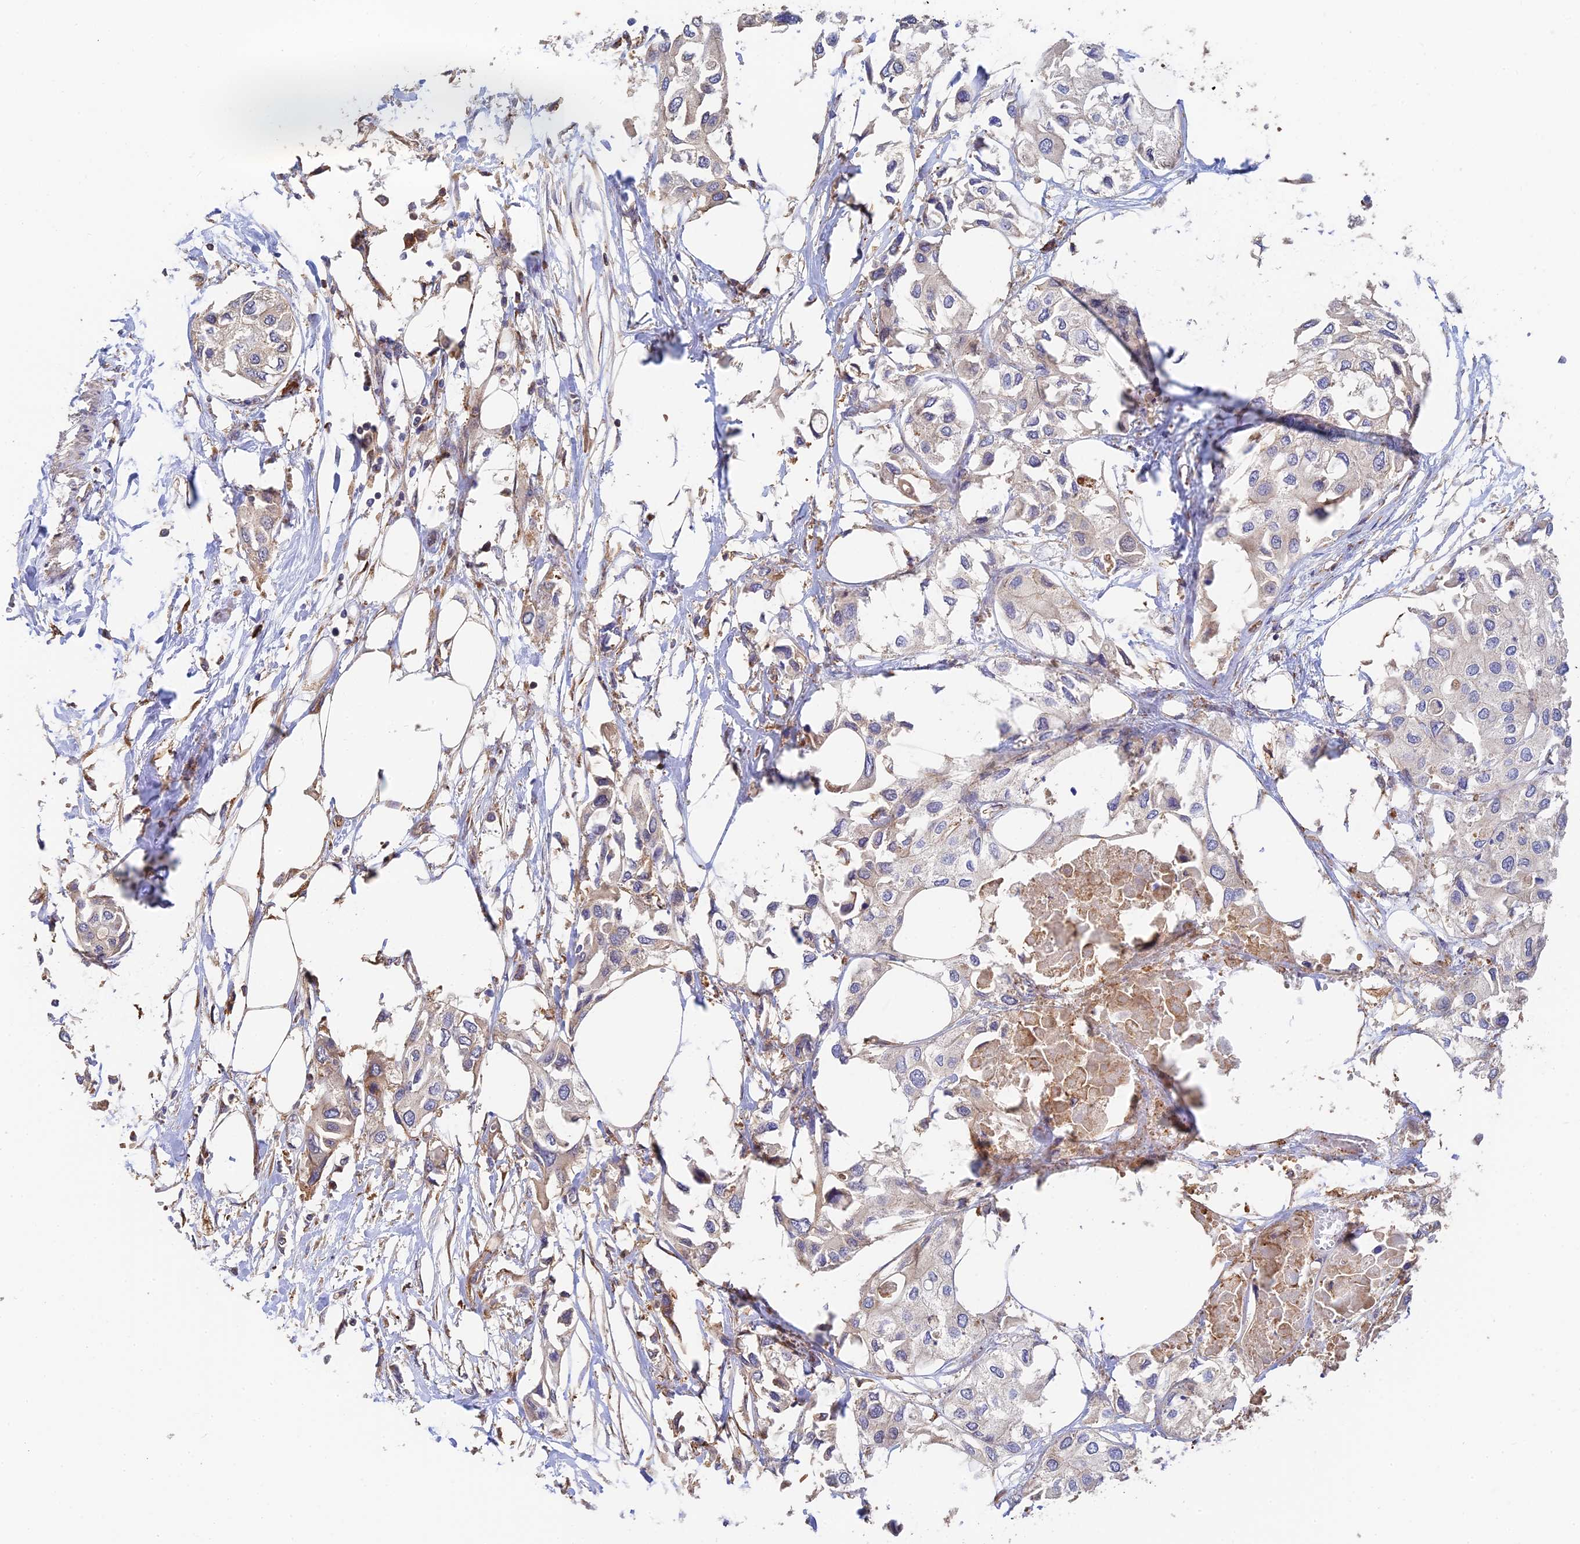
{"staining": {"intensity": "weak", "quantity": "25%-75%", "location": "cytoplasmic/membranous"}, "tissue": "urothelial cancer", "cell_type": "Tumor cells", "image_type": "cancer", "snomed": [{"axis": "morphology", "description": "Urothelial carcinoma, High grade"}, {"axis": "topography", "description": "Urinary bladder"}], "caption": "Immunohistochemistry of human urothelial carcinoma (high-grade) displays low levels of weak cytoplasmic/membranous positivity in about 25%-75% of tumor cells. (brown staining indicates protein expression, while blue staining denotes nuclei).", "gene": "WBP11", "patient": {"sex": "male", "age": 64}}